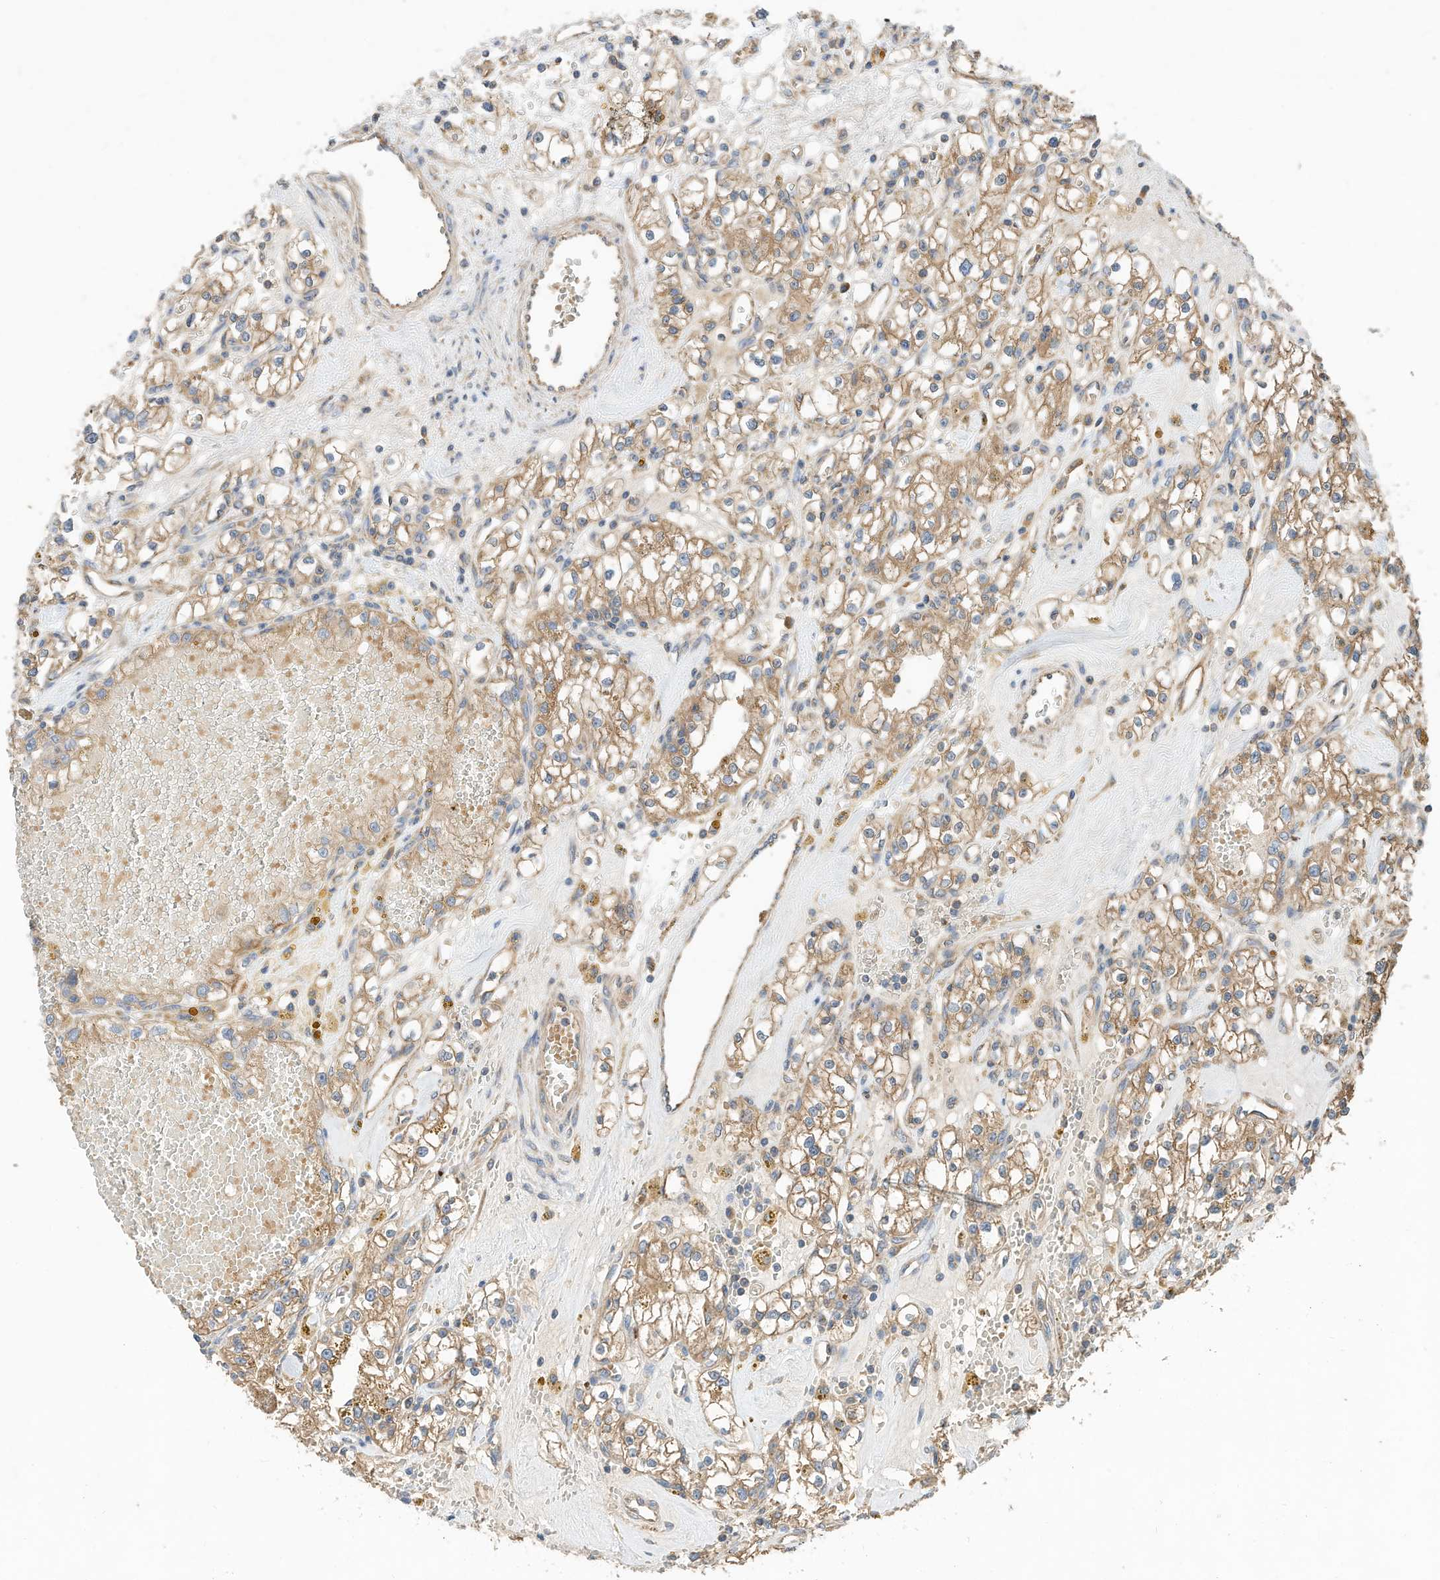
{"staining": {"intensity": "moderate", "quantity": ">75%", "location": "cytoplasmic/membranous"}, "tissue": "renal cancer", "cell_type": "Tumor cells", "image_type": "cancer", "snomed": [{"axis": "morphology", "description": "Adenocarcinoma, NOS"}, {"axis": "topography", "description": "Kidney"}], "caption": "Adenocarcinoma (renal) tissue reveals moderate cytoplasmic/membranous staining in about >75% of tumor cells Using DAB (brown) and hematoxylin (blue) stains, captured at high magnification using brightfield microscopy.", "gene": "CPAMD8", "patient": {"sex": "male", "age": 56}}